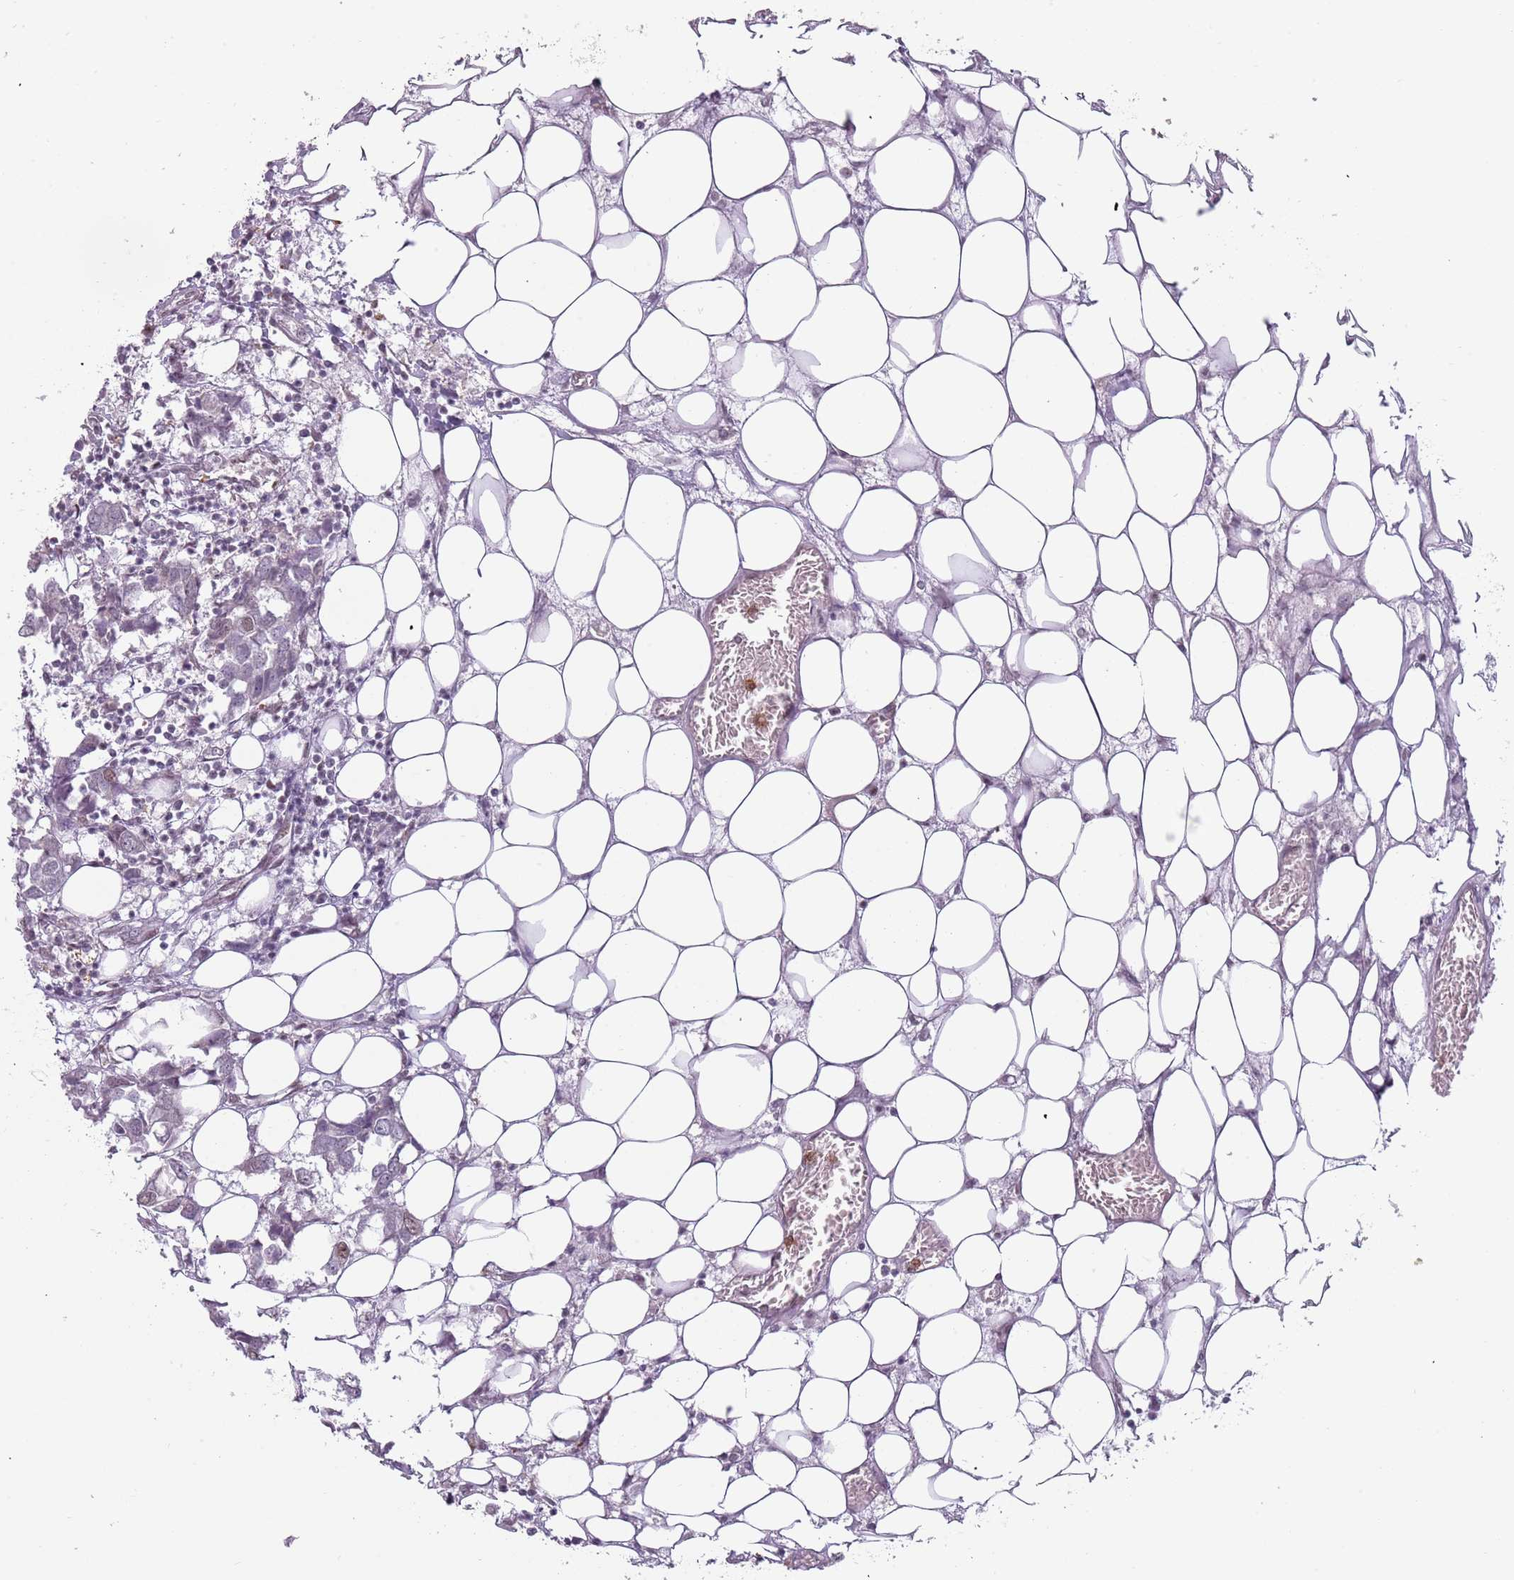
{"staining": {"intensity": "negative", "quantity": "none", "location": "none"}, "tissue": "breast cancer", "cell_type": "Tumor cells", "image_type": "cancer", "snomed": [{"axis": "morphology", "description": "Duct carcinoma"}, {"axis": "topography", "description": "Breast"}], "caption": "Tumor cells show no significant positivity in invasive ductal carcinoma (breast).", "gene": "REXO4", "patient": {"sex": "female", "age": 83}}